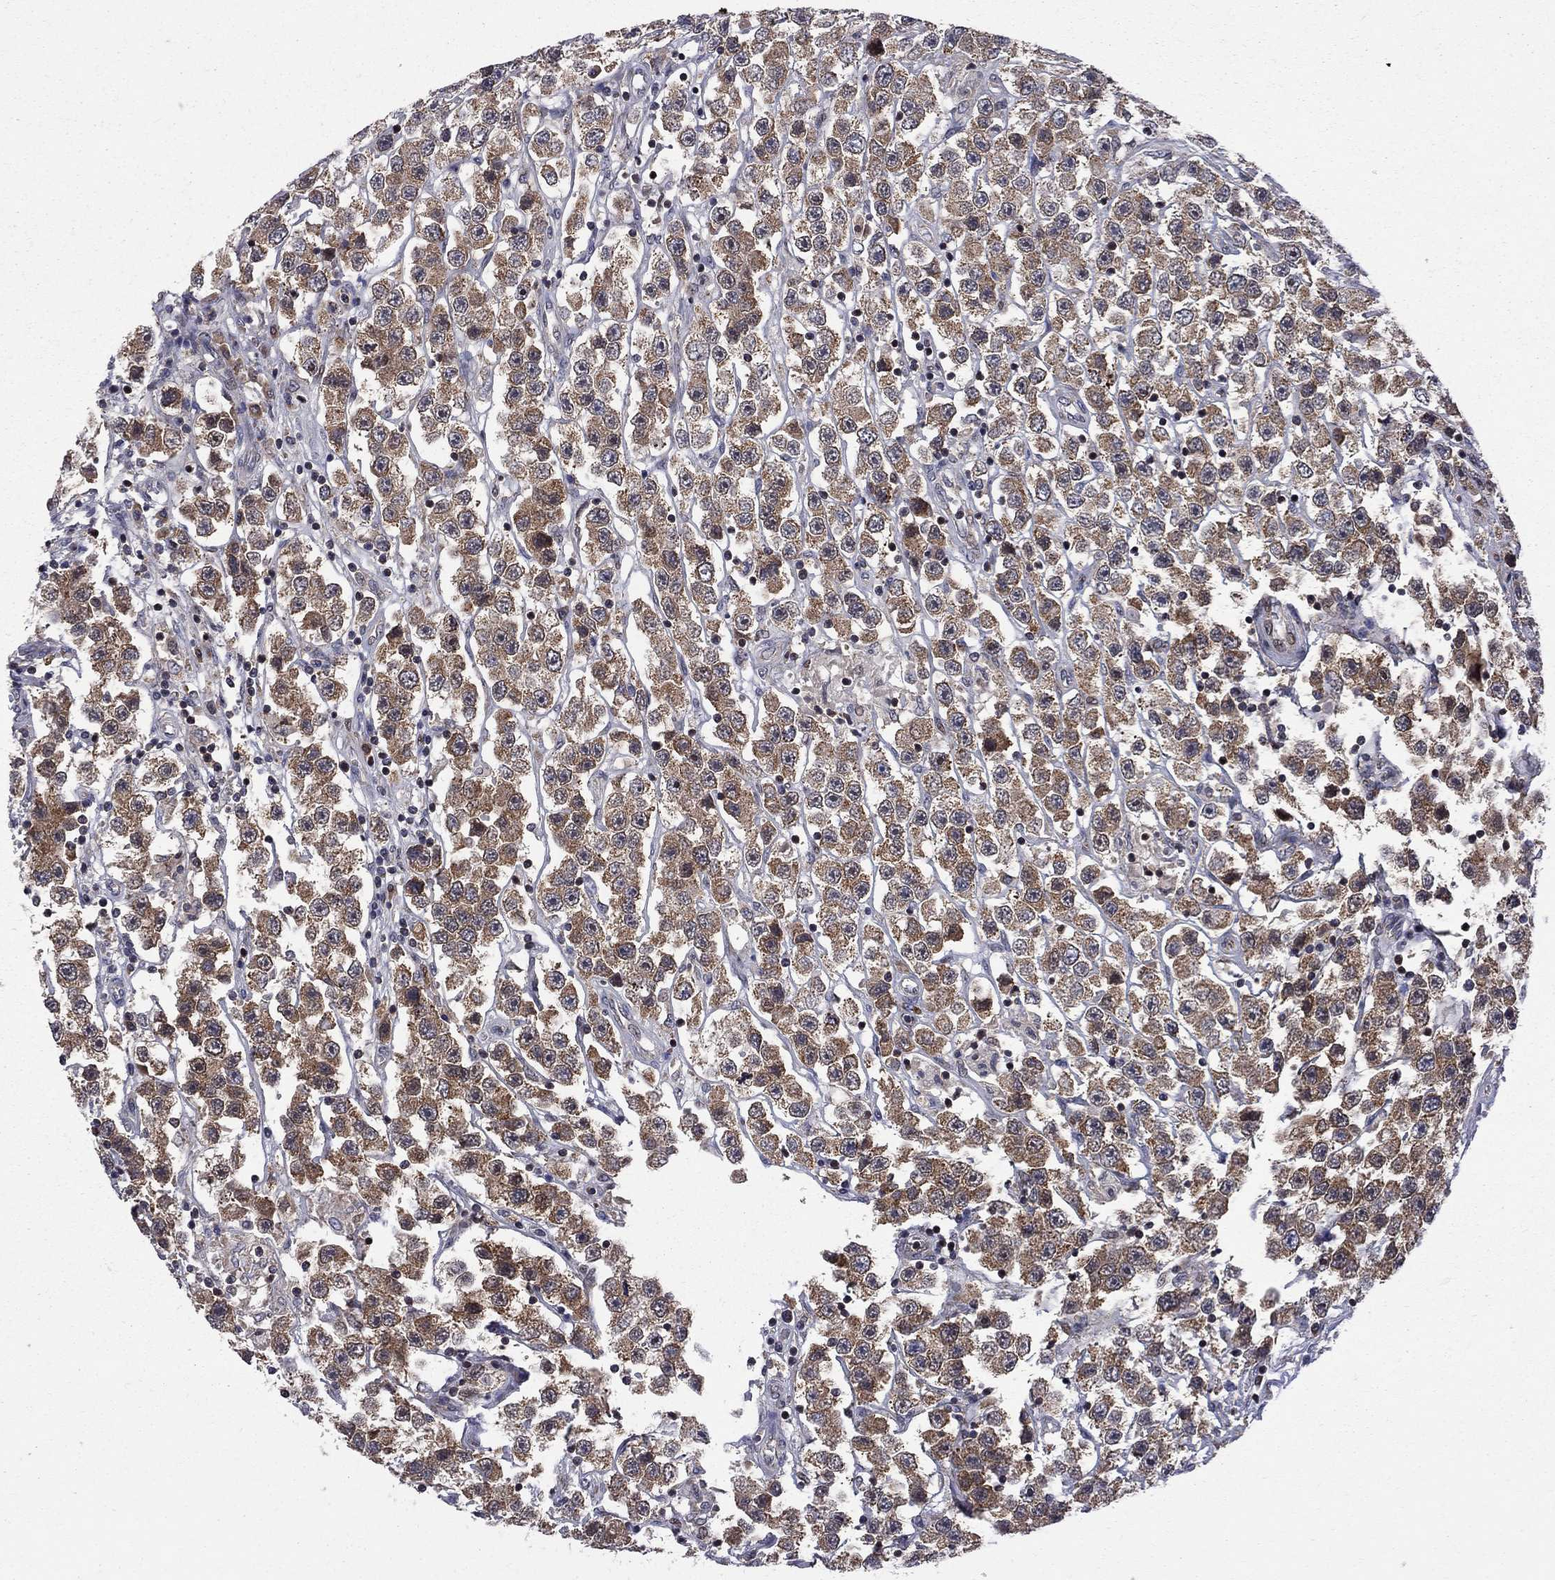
{"staining": {"intensity": "moderate", "quantity": ">75%", "location": "cytoplasmic/membranous"}, "tissue": "testis cancer", "cell_type": "Tumor cells", "image_type": "cancer", "snomed": [{"axis": "morphology", "description": "Seminoma, NOS"}, {"axis": "topography", "description": "Testis"}], "caption": "Tumor cells exhibit medium levels of moderate cytoplasmic/membranous staining in about >75% of cells in testis cancer. (DAB (3,3'-diaminobenzidine) IHC with brightfield microscopy, high magnification).", "gene": "CNOT11", "patient": {"sex": "male", "age": 45}}